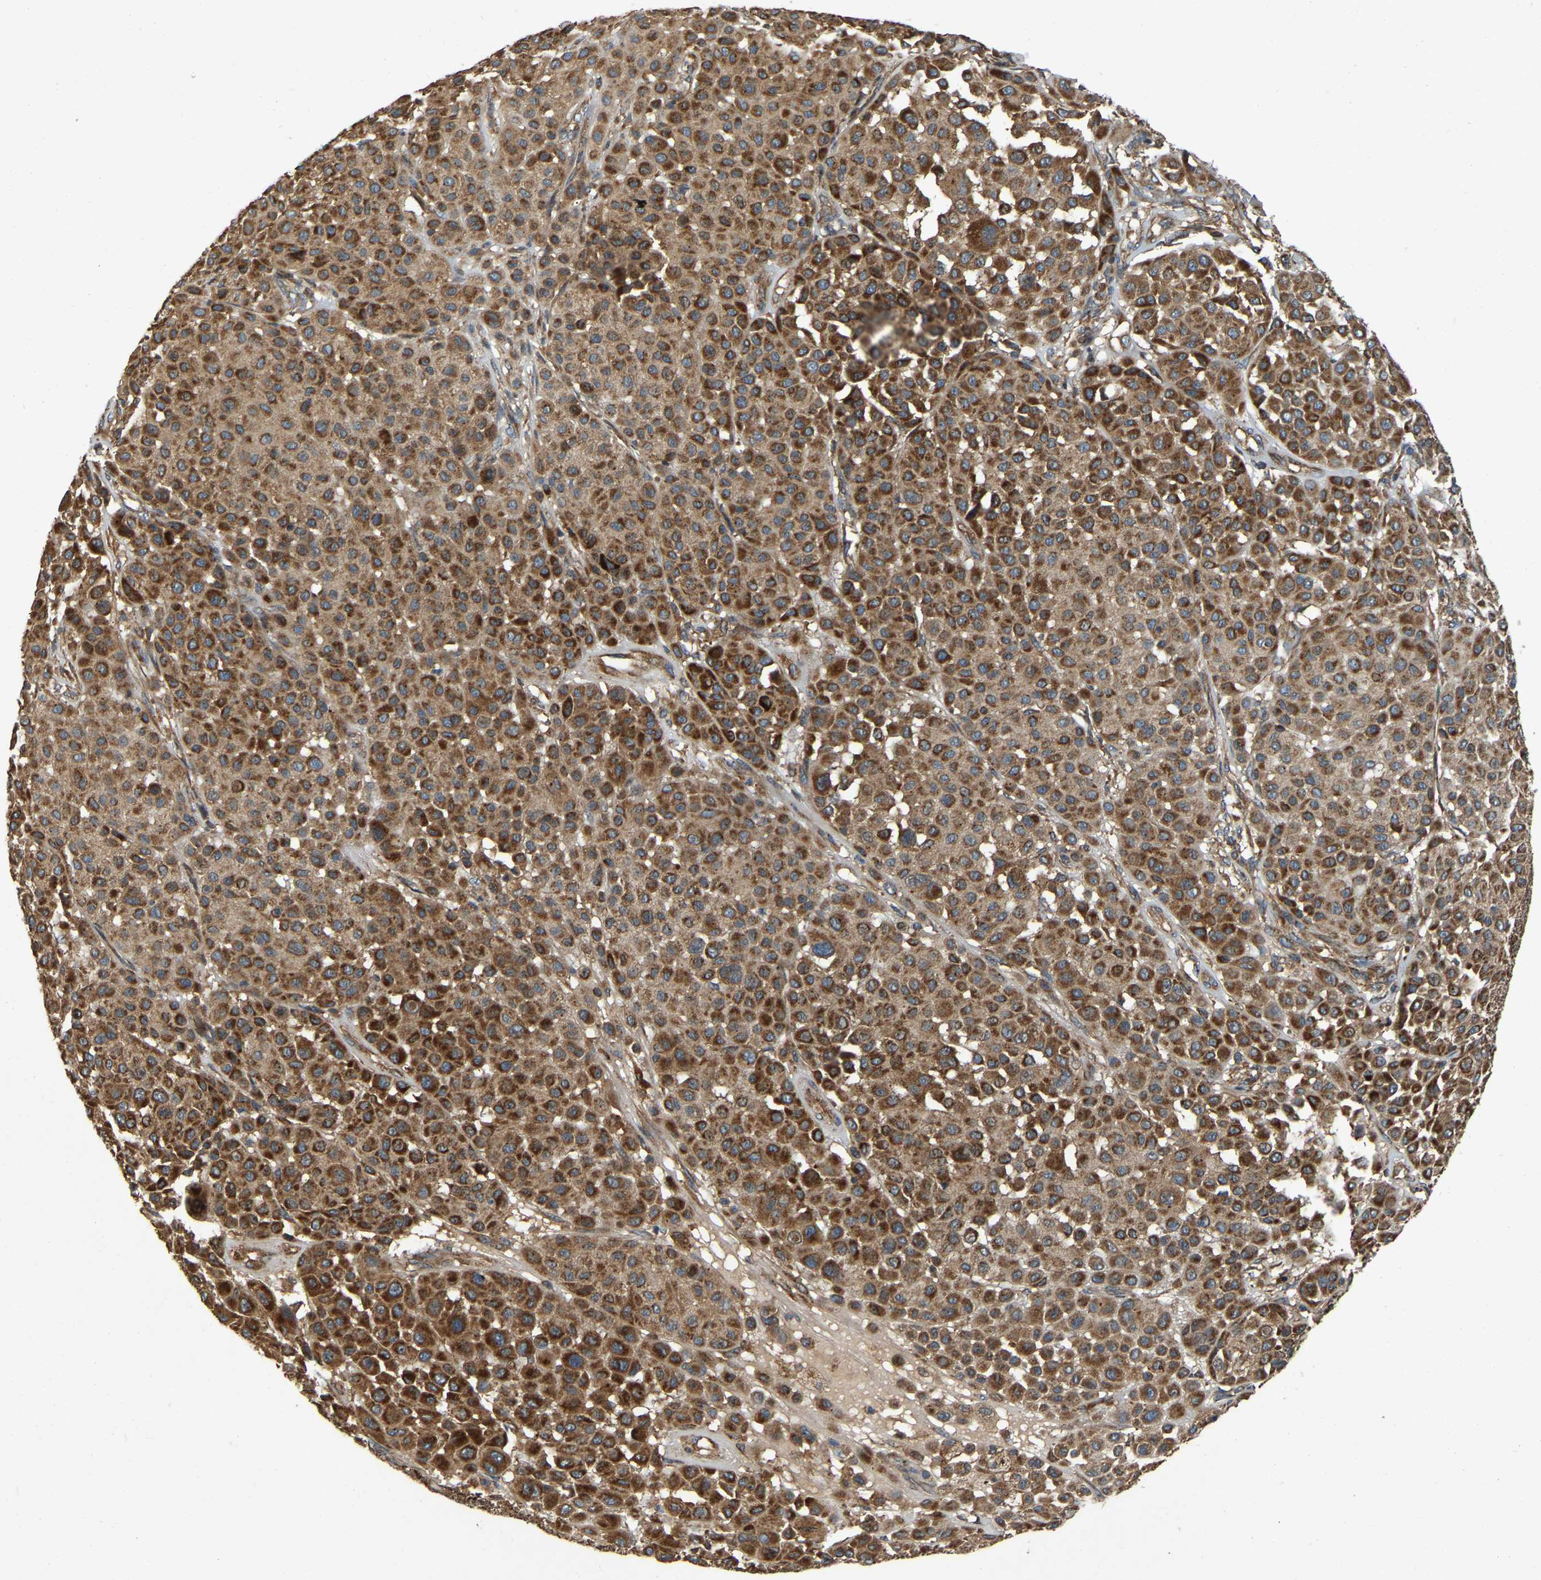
{"staining": {"intensity": "strong", "quantity": ">75%", "location": "cytoplasmic/membranous"}, "tissue": "melanoma", "cell_type": "Tumor cells", "image_type": "cancer", "snomed": [{"axis": "morphology", "description": "Malignant melanoma, Metastatic site"}, {"axis": "topography", "description": "Soft tissue"}], "caption": "This histopathology image displays melanoma stained with IHC to label a protein in brown. The cytoplasmic/membranous of tumor cells show strong positivity for the protein. Nuclei are counter-stained blue.", "gene": "SAMD9L", "patient": {"sex": "male", "age": 41}}